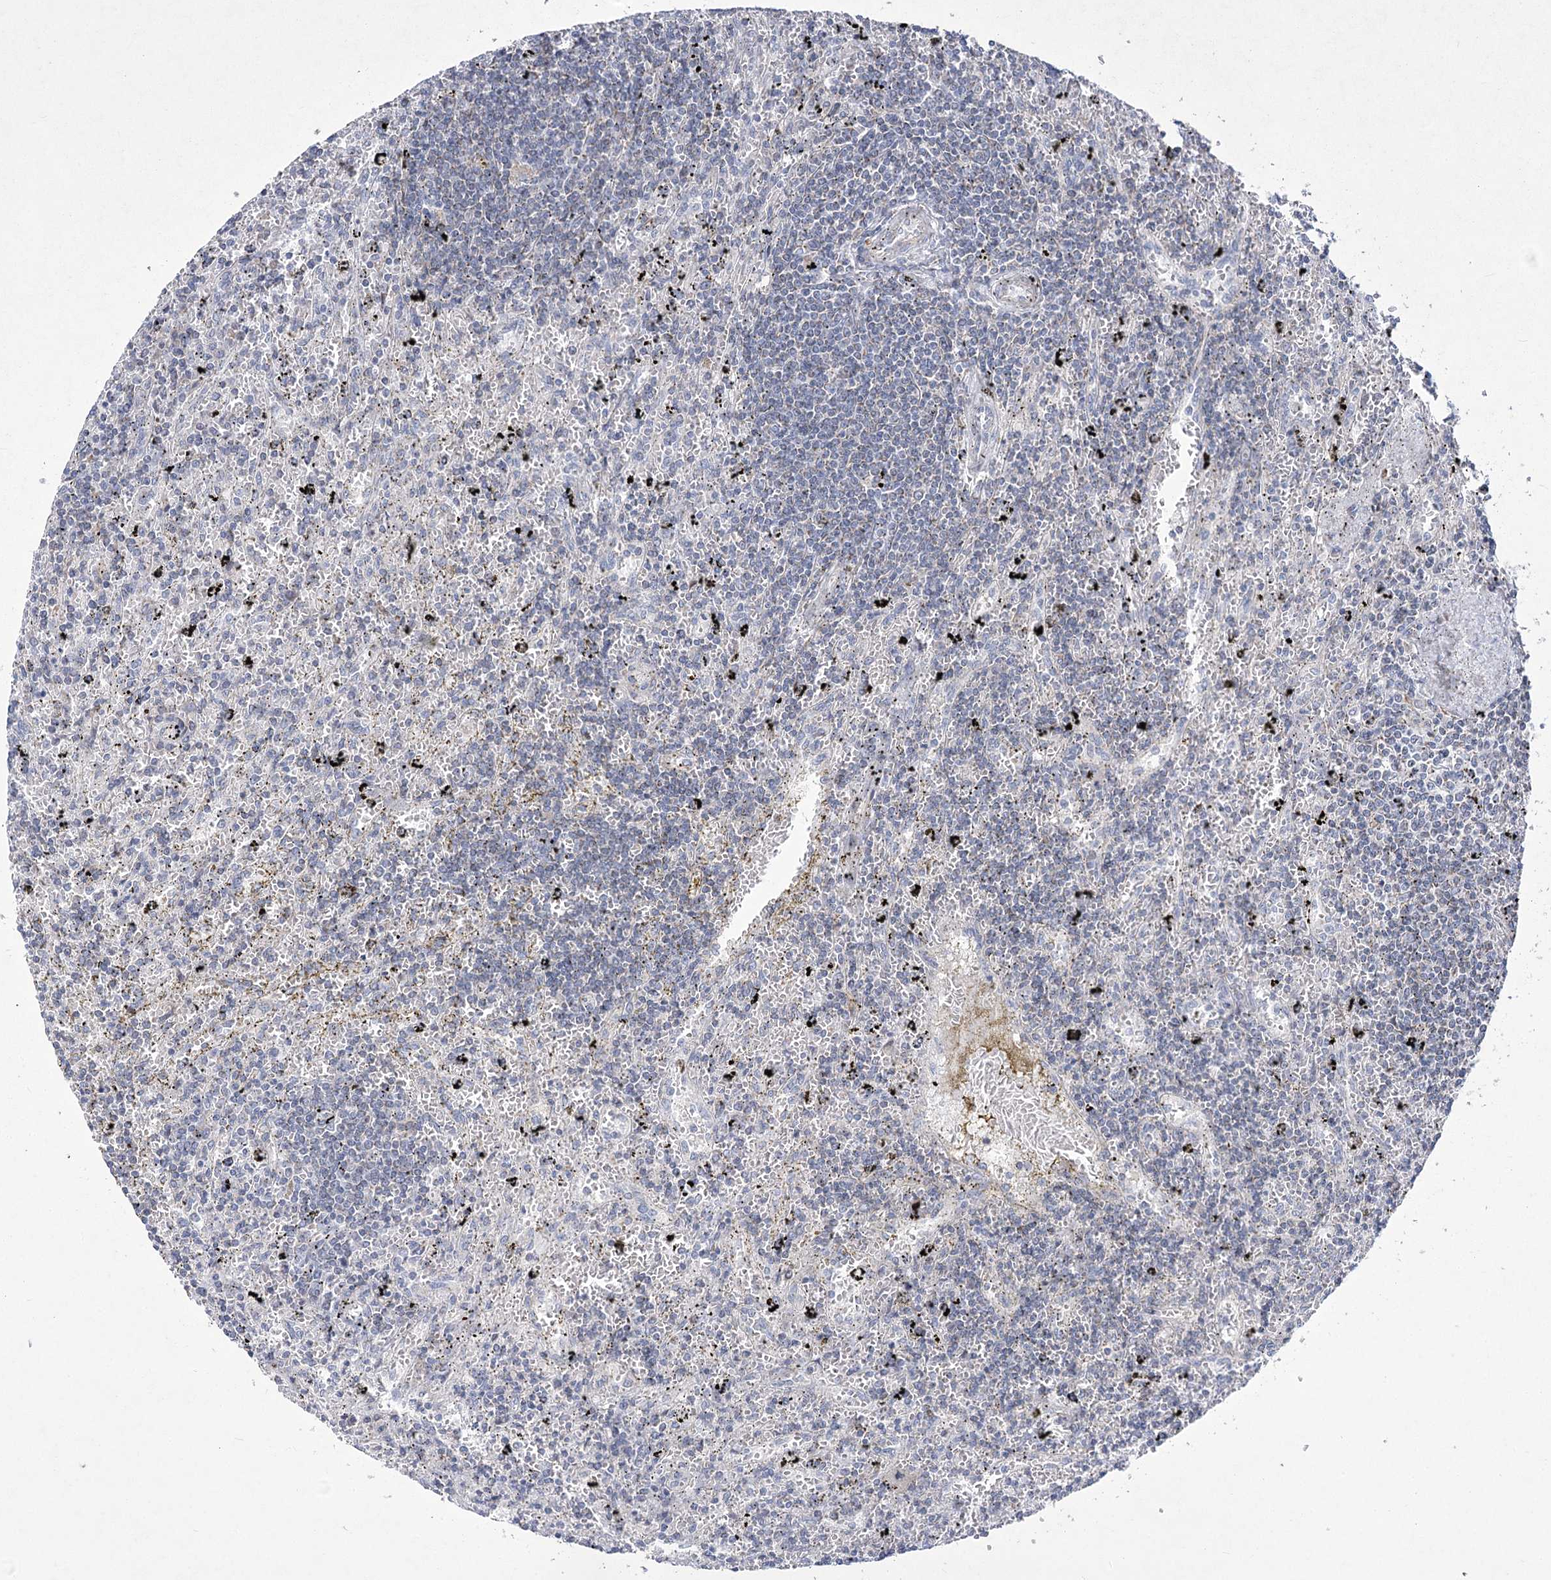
{"staining": {"intensity": "negative", "quantity": "none", "location": "none"}, "tissue": "lymphoma", "cell_type": "Tumor cells", "image_type": "cancer", "snomed": [{"axis": "morphology", "description": "Malignant lymphoma, non-Hodgkin's type, Low grade"}, {"axis": "topography", "description": "Spleen"}], "caption": "A high-resolution micrograph shows immunohistochemistry staining of malignant lymphoma, non-Hodgkin's type (low-grade), which reveals no significant positivity in tumor cells.", "gene": "PDHB", "patient": {"sex": "male", "age": 76}}